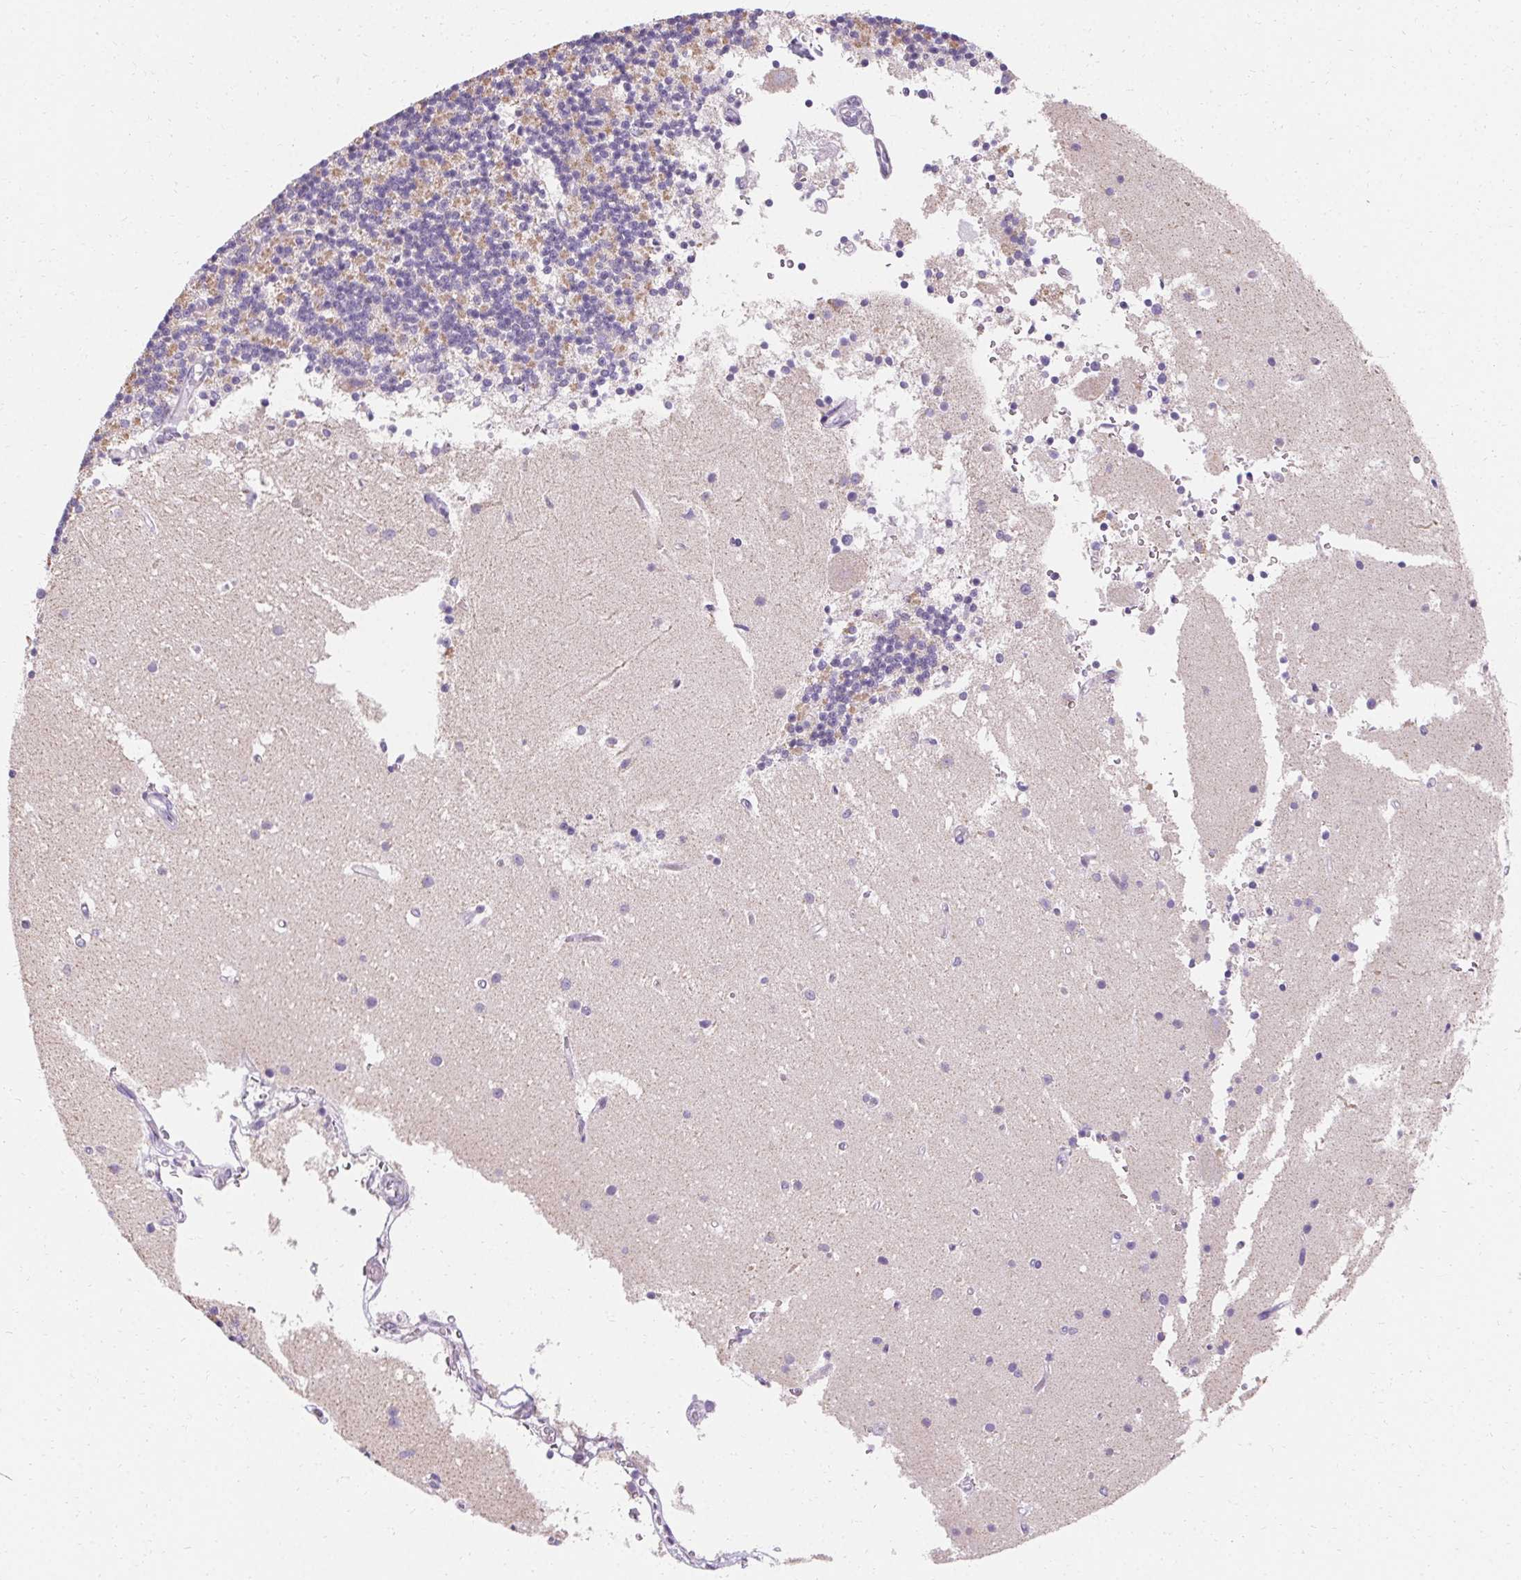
{"staining": {"intensity": "weak", "quantity": "25%-75%", "location": "cytoplasmic/membranous"}, "tissue": "cerebellum", "cell_type": "Cells in granular layer", "image_type": "normal", "snomed": [{"axis": "morphology", "description": "Normal tissue, NOS"}, {"axis": "topography", "description": "Cerebellum"}], "caption": "Weak cytoplasmic/membranous positivity for a protein is appreciated in approximately 25%-75% of cells in granular layer of normal cerebellum using IHC.", "gene": "ASGR2", "patient": {"sex": "male", "age": 54}}